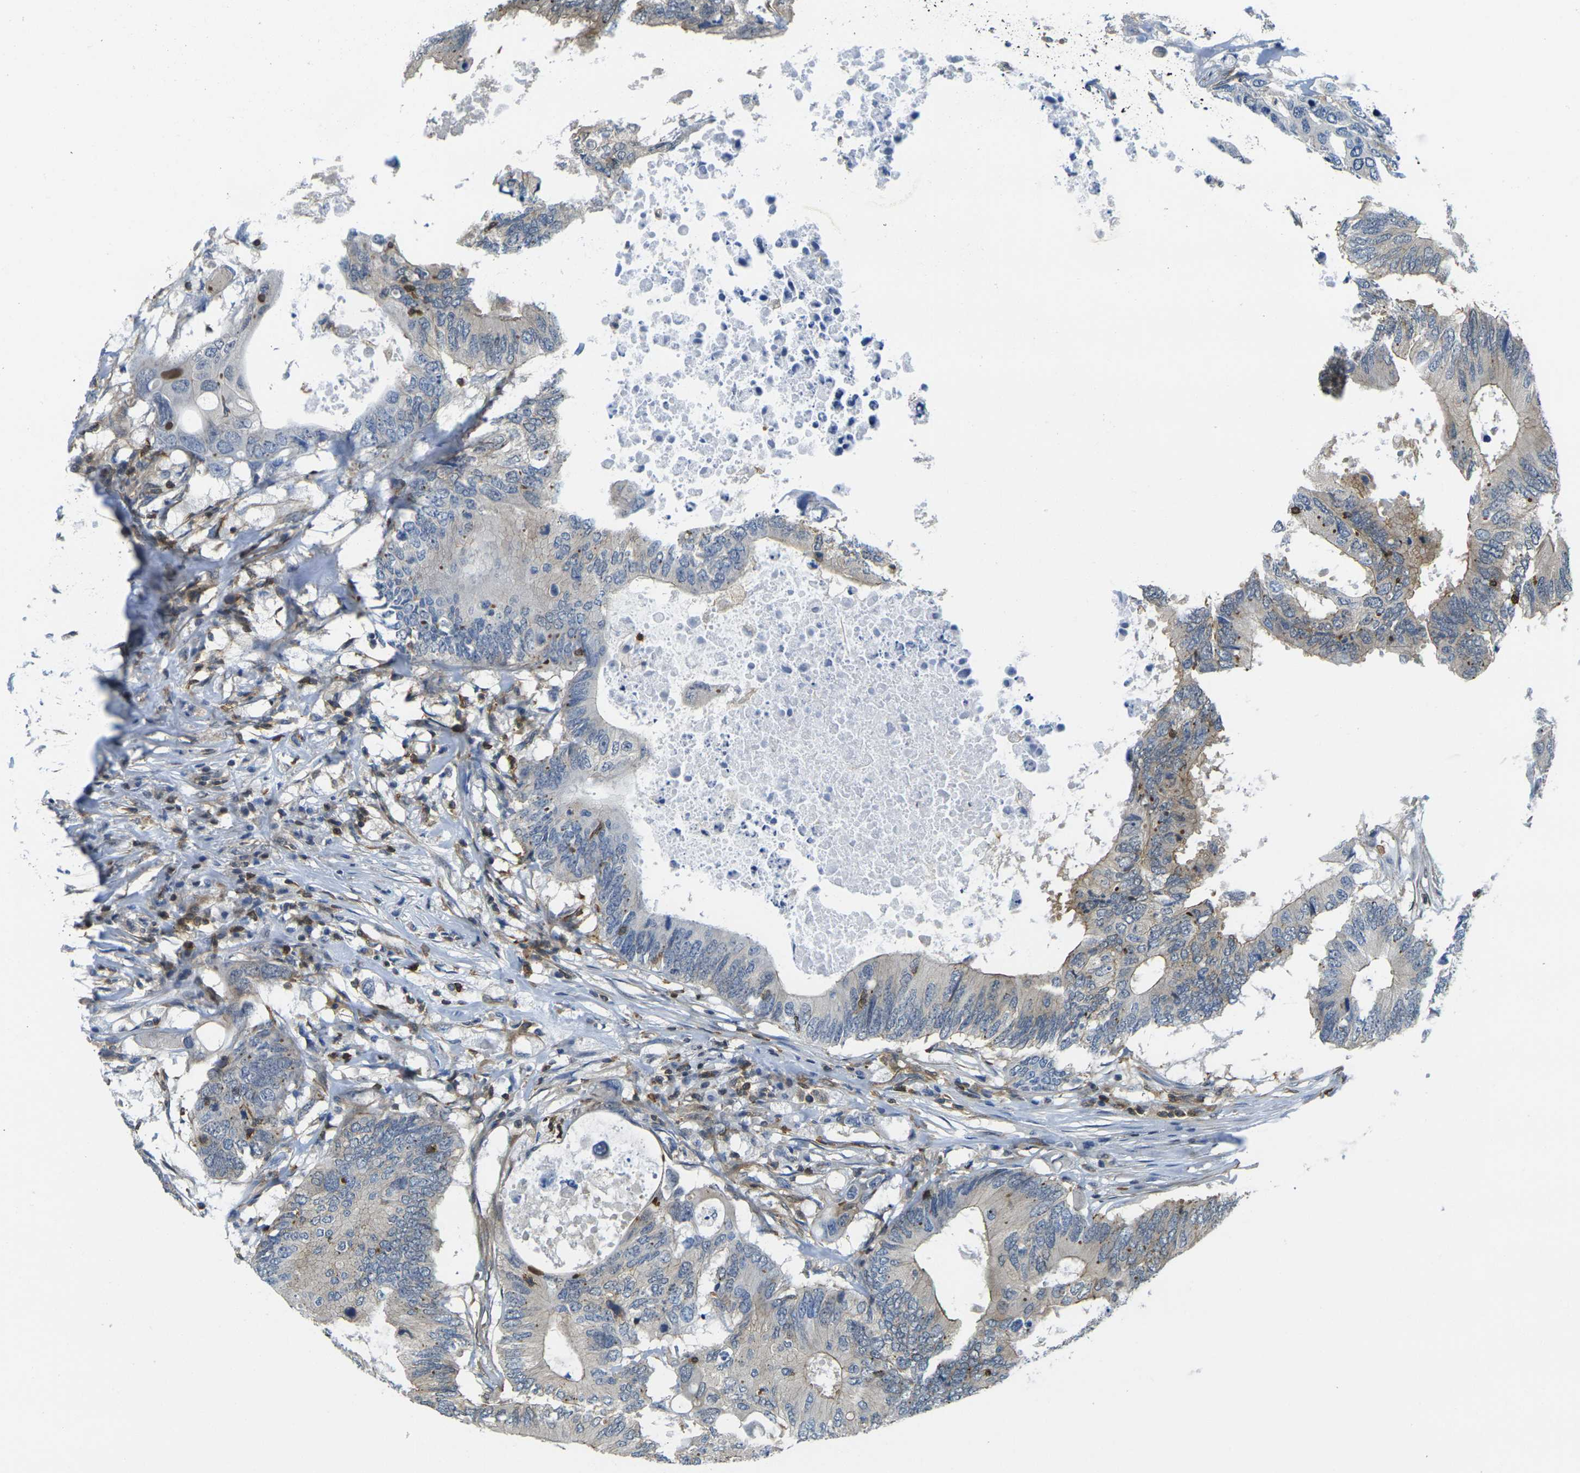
{"staining": {"intensity": "weak", "quantity": "25%-75%", "location": "cytoplasmic/membranous"}, "tissue": "colorectal cancer", "cell_type": "Tumor cells", "image_type": "cancer", "snomed": [{"axis": "morphology", "description": "Adenocarcinoma, NOS"}, {"axis": "topography", "description": "Colon"}], "caption": "Immunohistochemistry (IHC) of human colorectal adenocarcinoma shows low levels of weak cytoplasmic/membranous positivity in approximately 25%-75% of tumor cells.", "gene": "LASP1", "patient": {"sex": "male", "age": 71}}